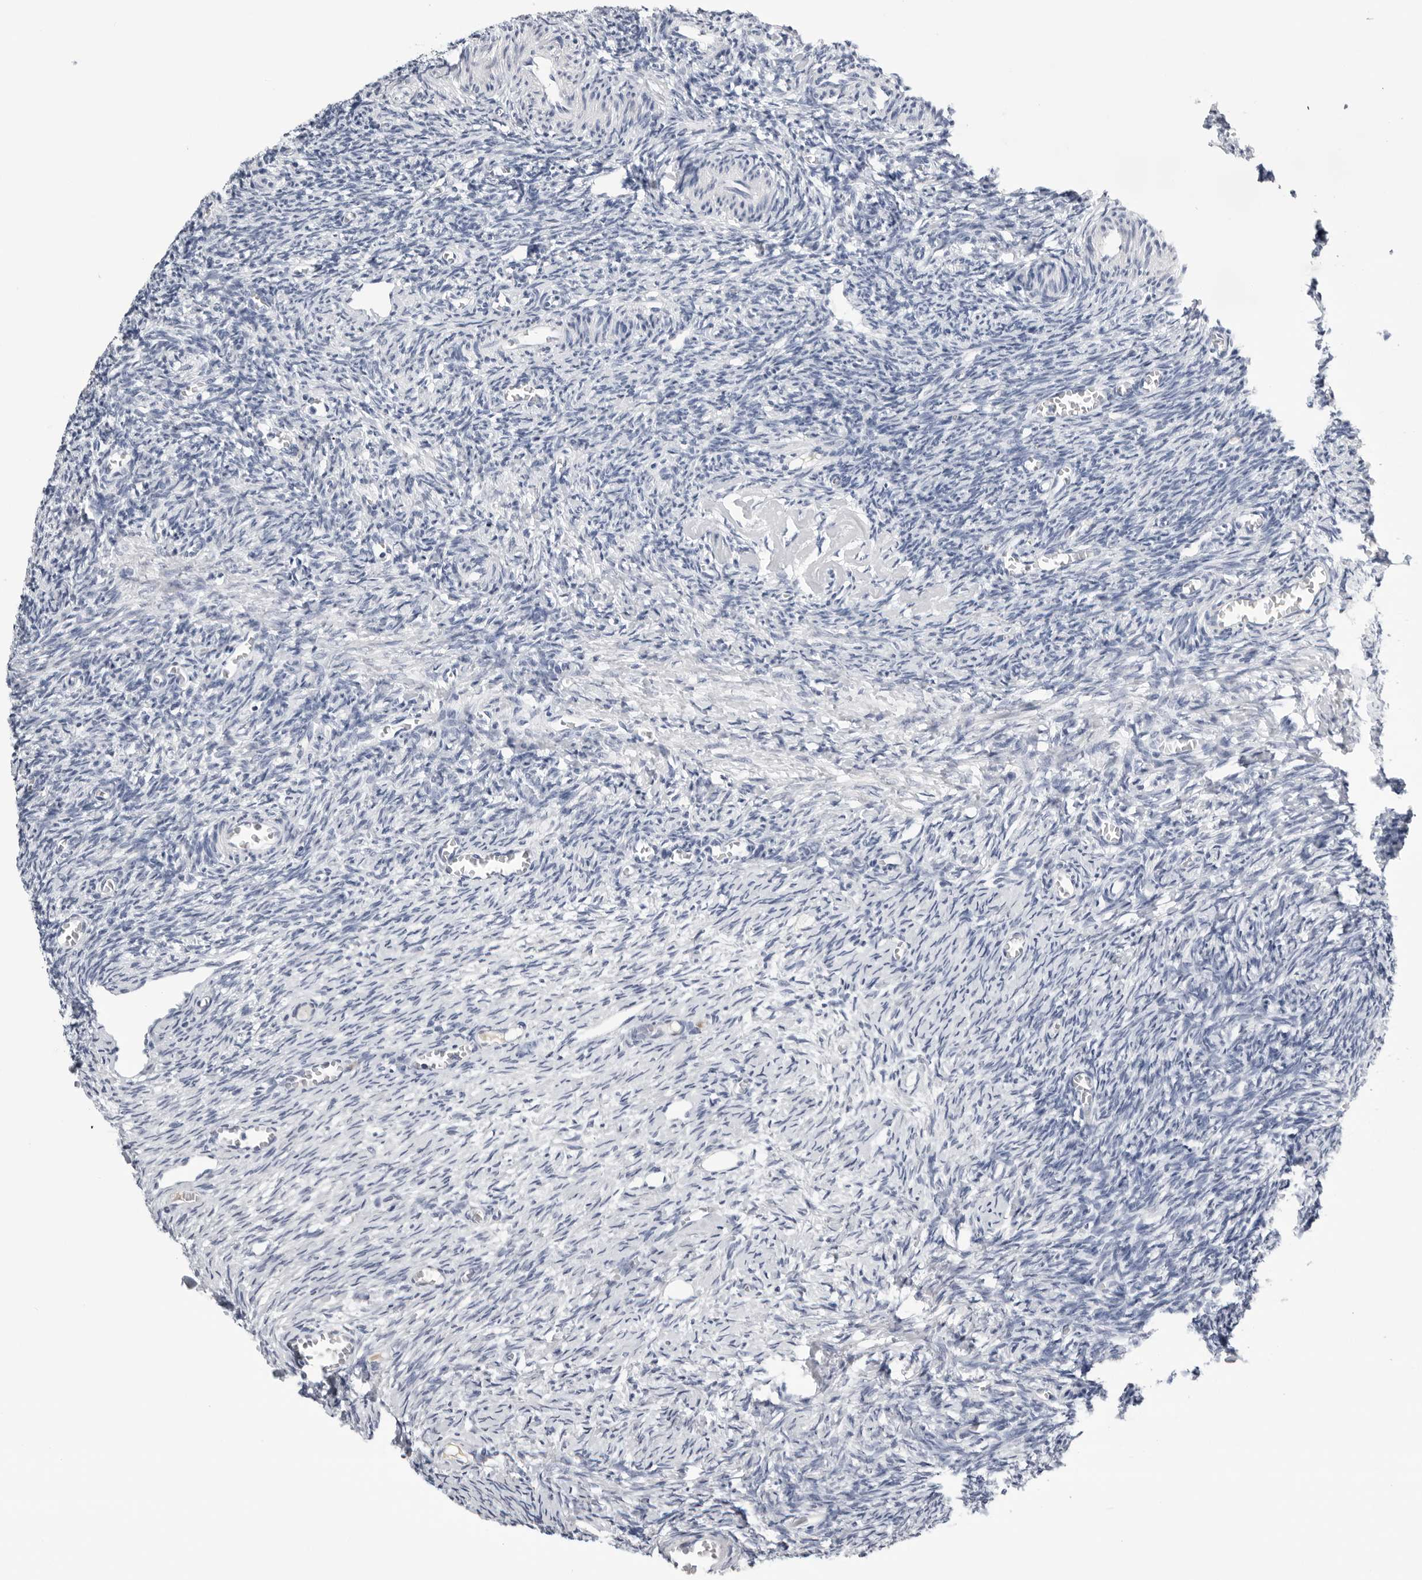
{"staining": {"intensity": "negative", "quantity": "none", "location": "none"}, "tissue": "ovary", "cell_type": "Follicle cells", "image_type": "normal", "snomed": [{"axis": "morphology", "description": "Normal tissue, NOS"}, {"axis": "topography", "description": "Ovary"}], "caption": "Ovary stained for a protein using immunohistochemistry reveals no expression follicle cells.", "gene": "ZNF502", "patient": {"sex": "female", "age": 27}}